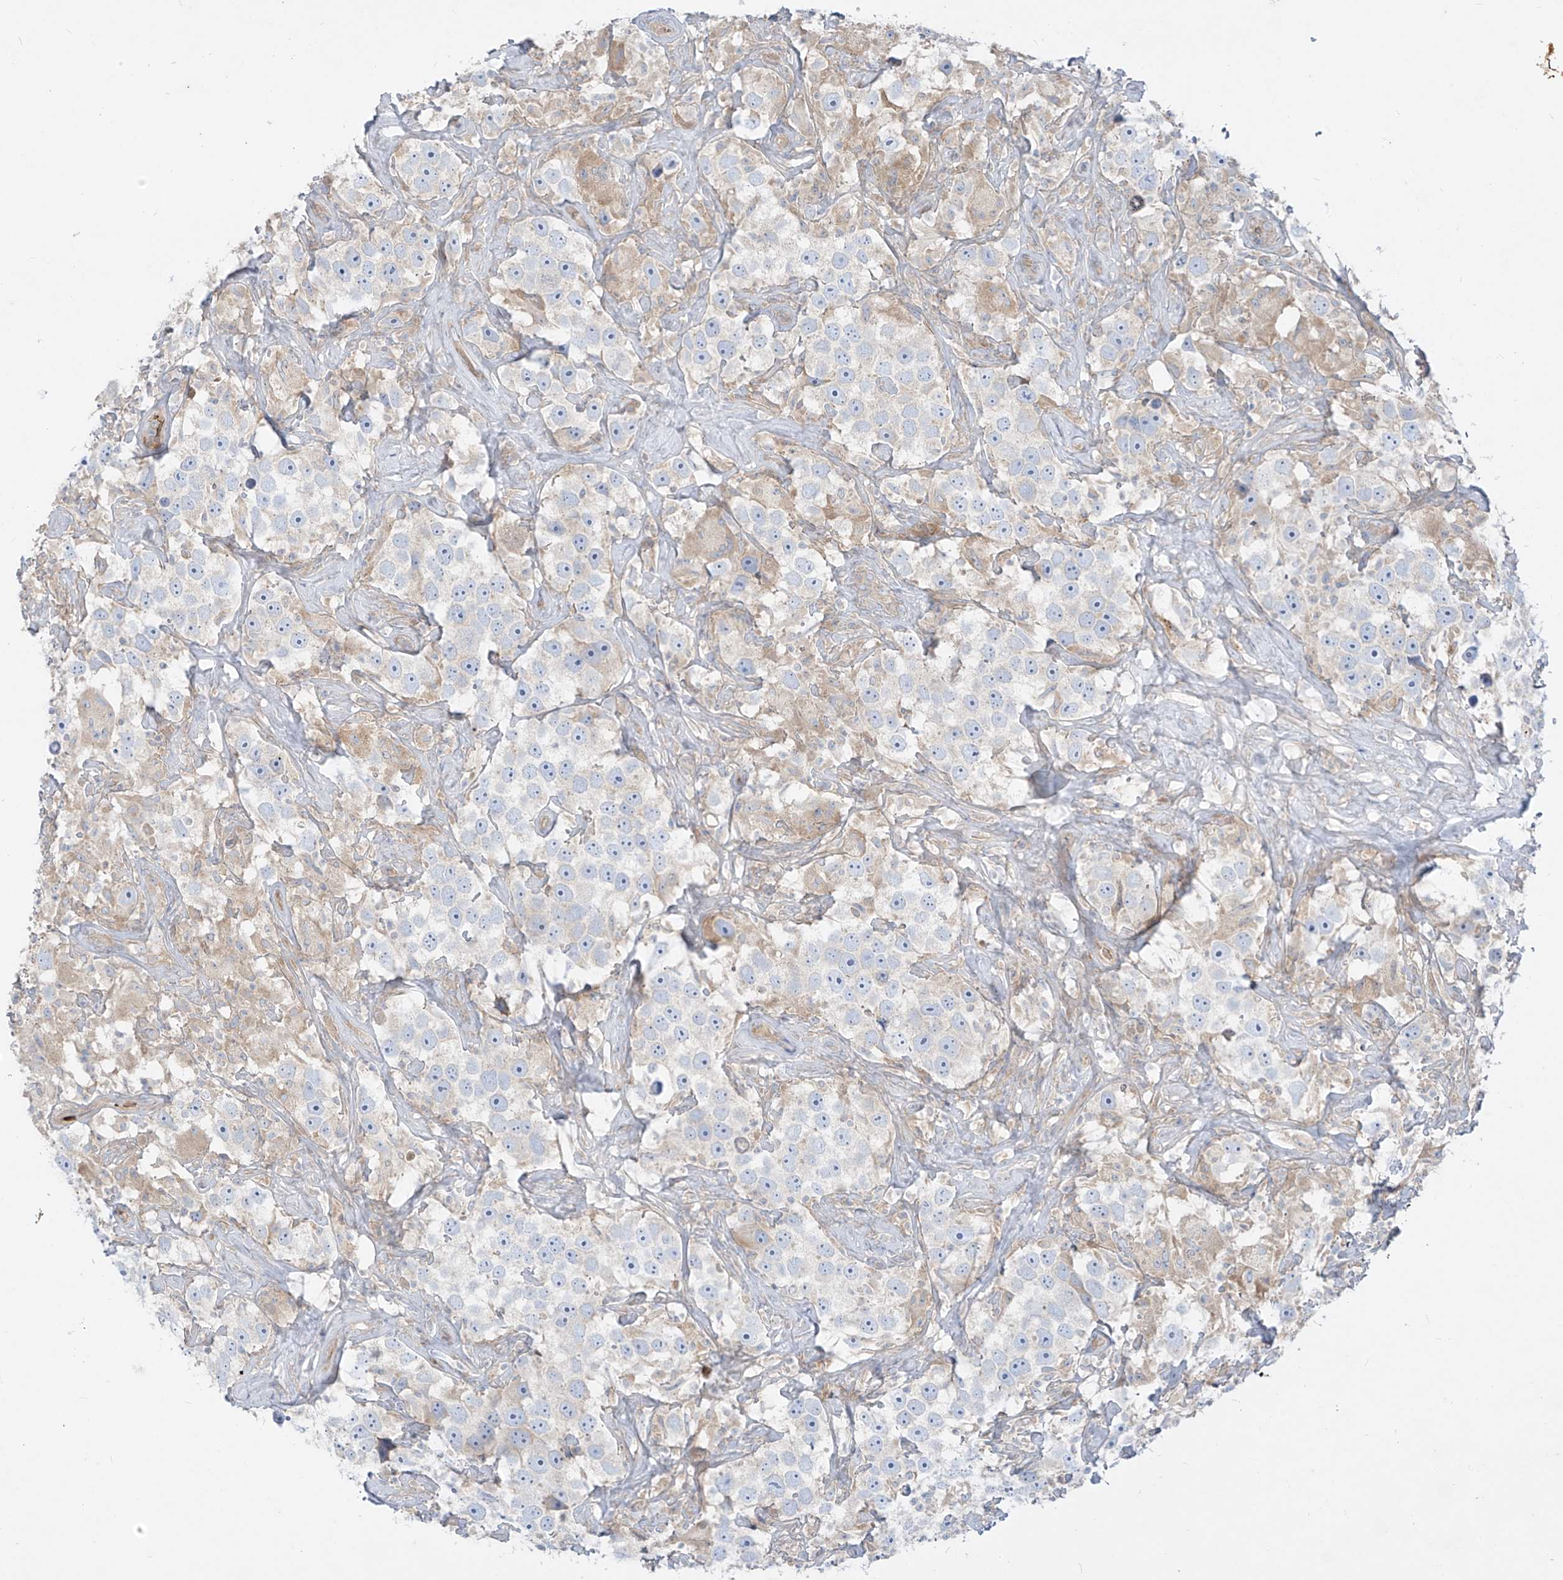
{"staining": {"intensity": "negative", "quantity": "none", "location": "none"}, "tissue": "testis cancer", "cell_type": "Tumor cells", "image_type": "cancer", "snomed": [{"axis": "morphology", "description": "Seminoma, NOS"}, {"axis": "topography", "description": "Testis"}], "caption": "DAB (3,3'-diaminobenzidine) immunohistochemical staining of human testis cancer demonstrates no significant staining in tumor cells.", "gene": "DGKQ", "patient": {"sex": "male", "age": 49}}